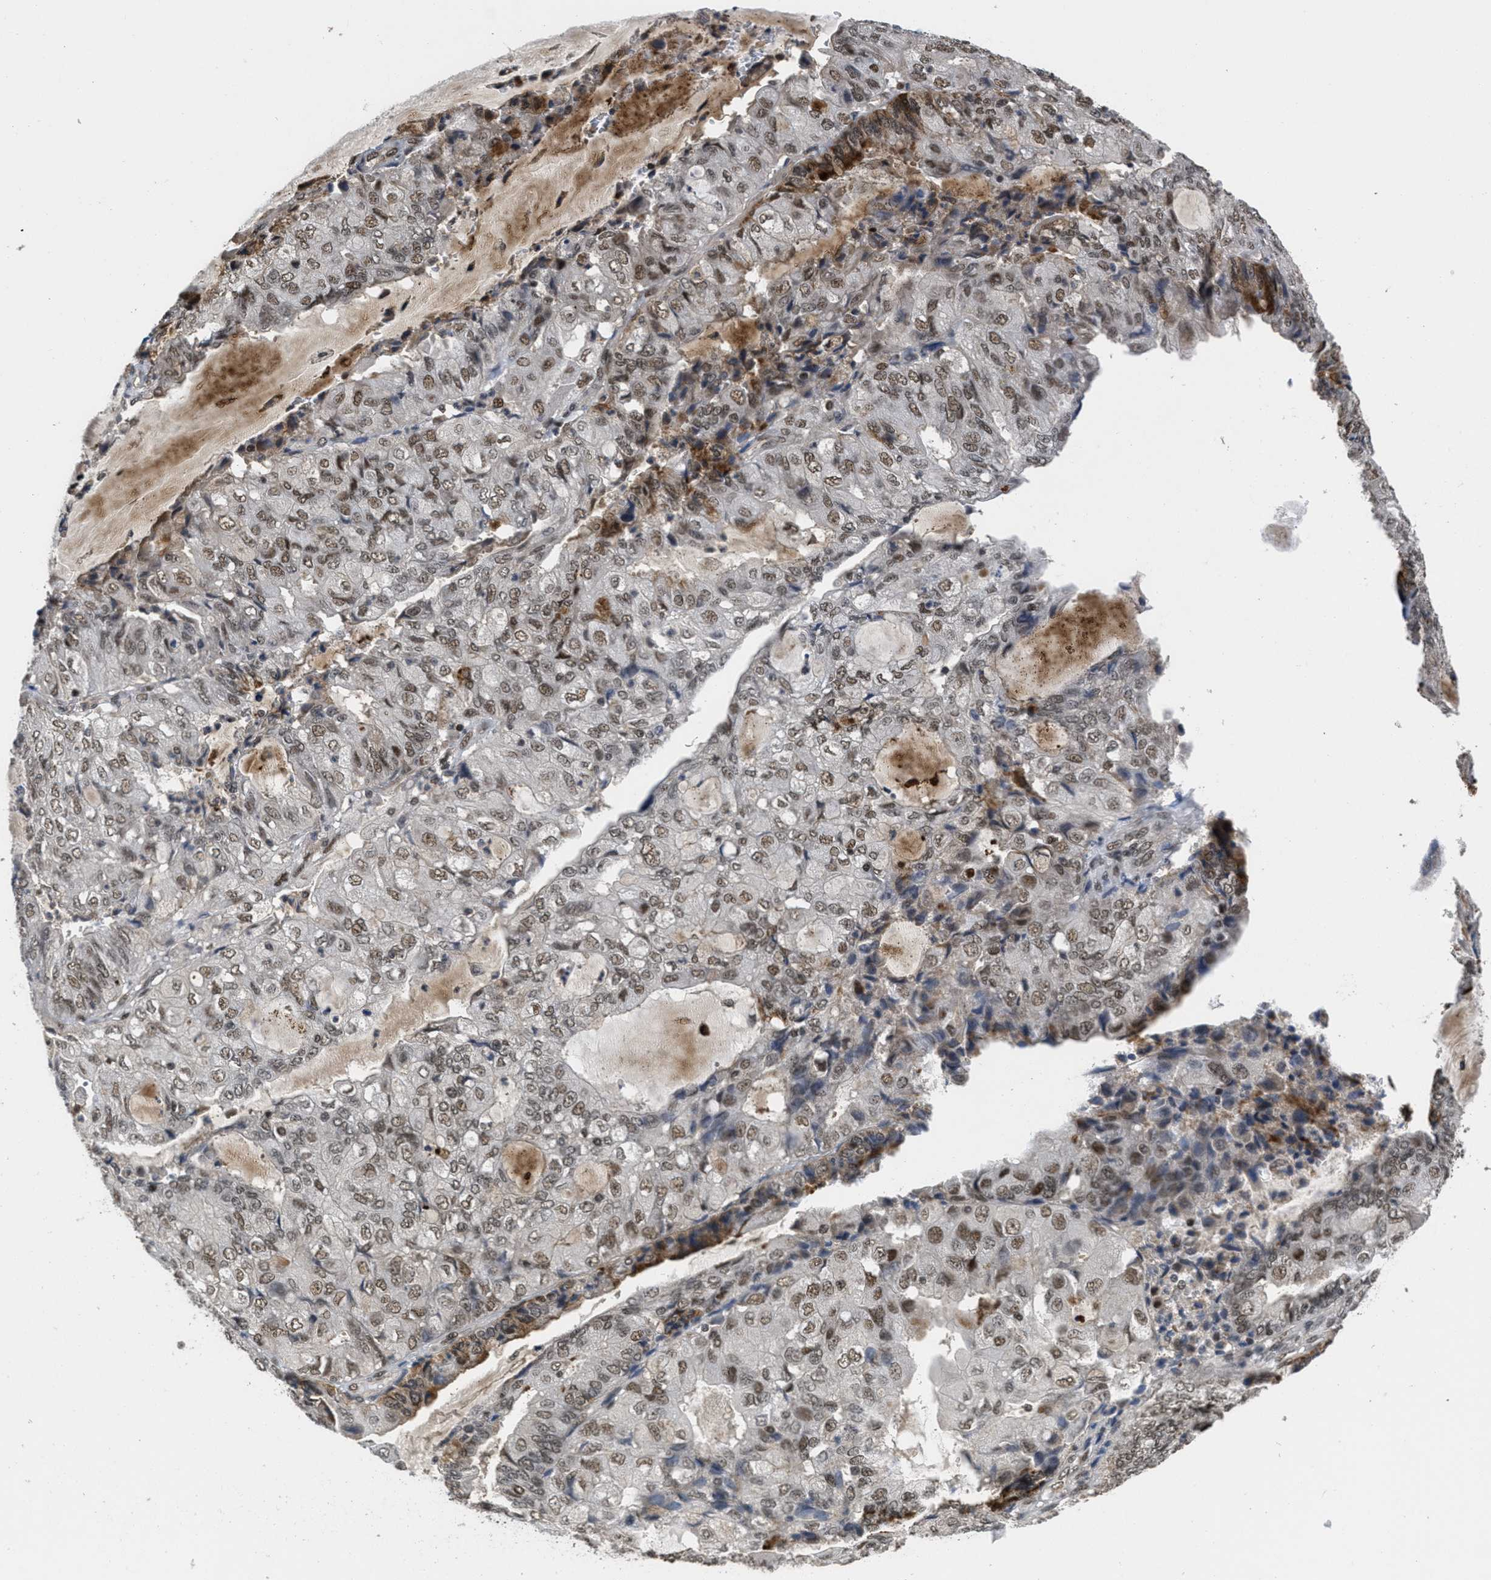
{"staining": {"intensity": "moderate", "quantity": ">75%", "location": "nuclear"}, "tissue": "endometrial cancer", "cell_type": "Tumor cells", "image_type": "cancer", "snomed": [{"axis": "morphology", "description": "Adenocarcinoma, NOS"}, {"axis": "topography", "description": "Endometrium"}], "caption": "IHC image of neoplastic tissue: adenocarcinoma (endometrial) stained using immunohistochemistry shows medium levels of moderate protein expression localized specifically in the nuclear of tumor cells, appearing as a nuclear brown color.", "gene": "CUL4B", "patient": {"sex": "female", "age": 81}}